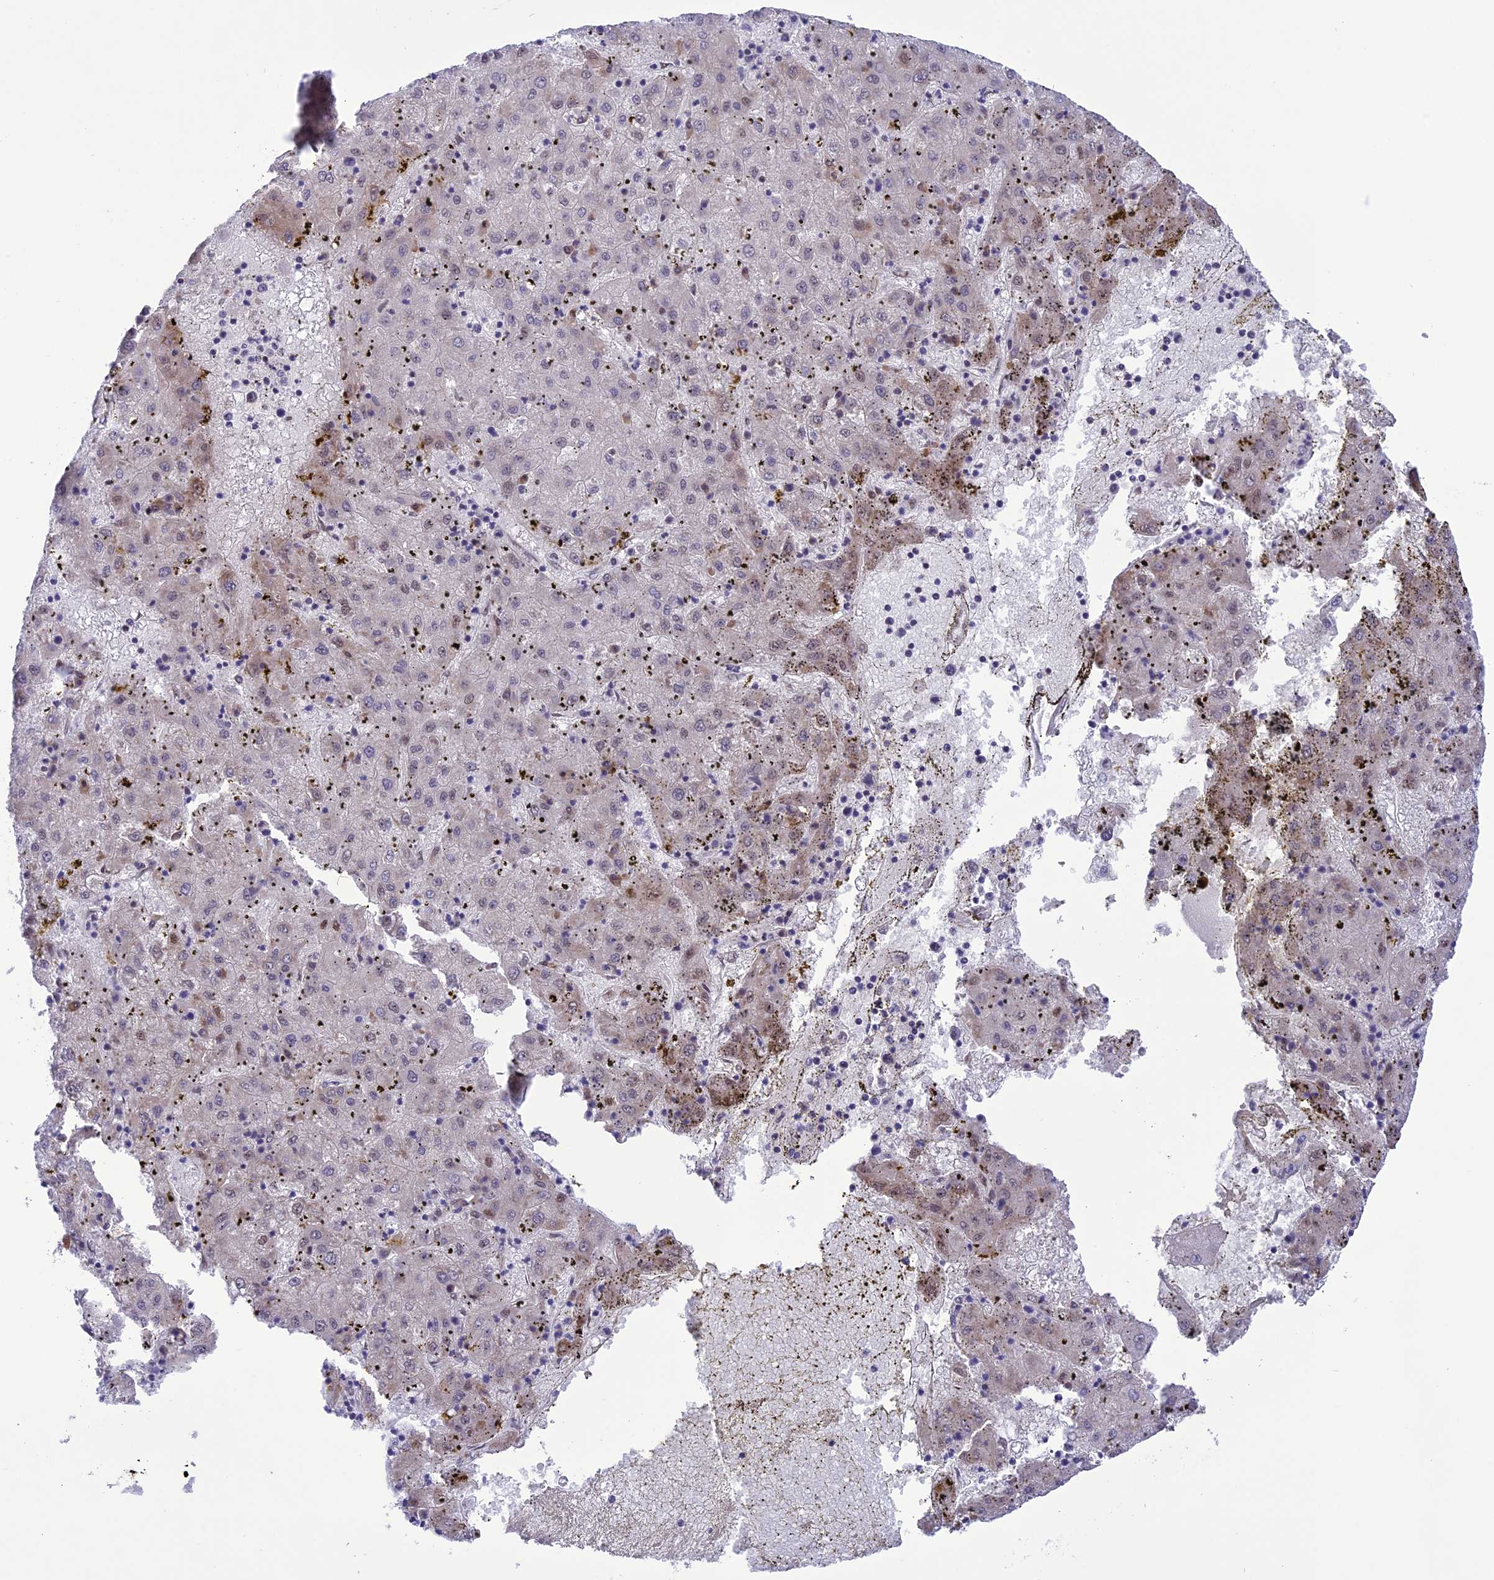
{"staining": {"intensity": "weak", "quantity": "<25%", "location": "nuclear"}, "tissue": "liver cancer", "cell_type": "Tumor cells", "image_type": "cancer", "snomed": [{"axis": "morphology", "description": "Carcinoma, Hepatocellular, NOS"}, {"axis": "topography", "description": "Liver"}], "caption": "Immunohistochemical staining of human liver cancer (hepatocellular carcinoma) exhibits no significant staining in tumor cells.", "gene": "DDX1", "patient": {"sex": "male", "age": 72}}